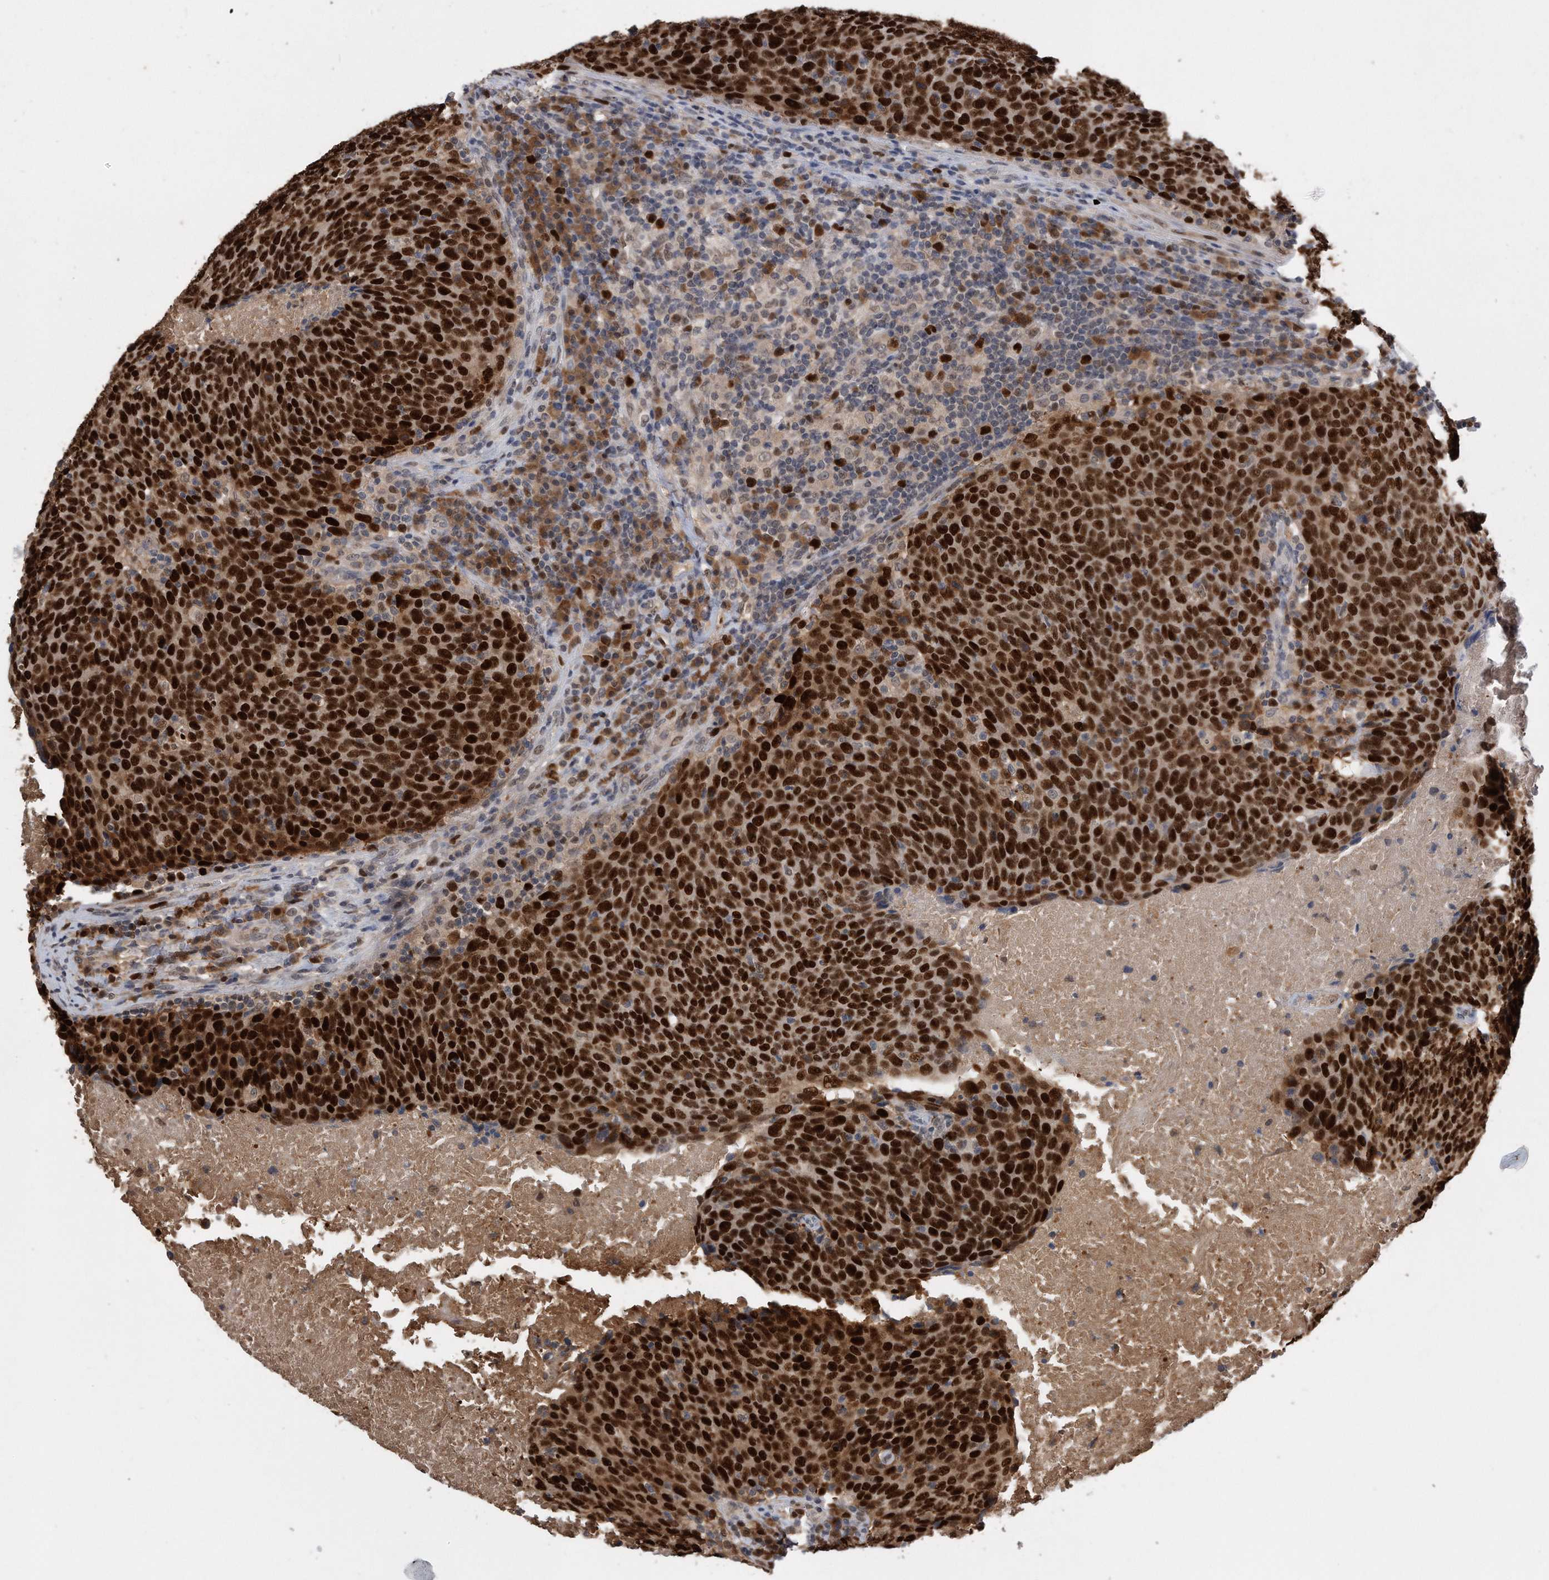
{"staining": {"intensity": "strong", "quantity": ">75%", "location": "nuclear"}, "tissue": "head and neck cancer", "cell_type": "Tumor cells", "image_type": "cancer", "snomed": [{"axis": "morphology", "description": "Squamous cell carcinoma, NOS"}, {"axis": "morphology", "description": "Squamous cell carcinoma, metastatic, NOS"}, {"axis": "topography", "description": "Lymph node"}, {"axis": "topography", "description": "Head-Neck"}], "caption": "Squamous cell carcinoma (head and neck) stained for a protein demonstrates strong nuclear positivity in tumor cells. The staining was performed using DAB (3,3'-diaminobenzidine), with brown indicating positive protein expression. Nuclei are stained blue with hematoxylin.", "gene": "PCNA", "patient": {"sex": "male", "age": 62}}